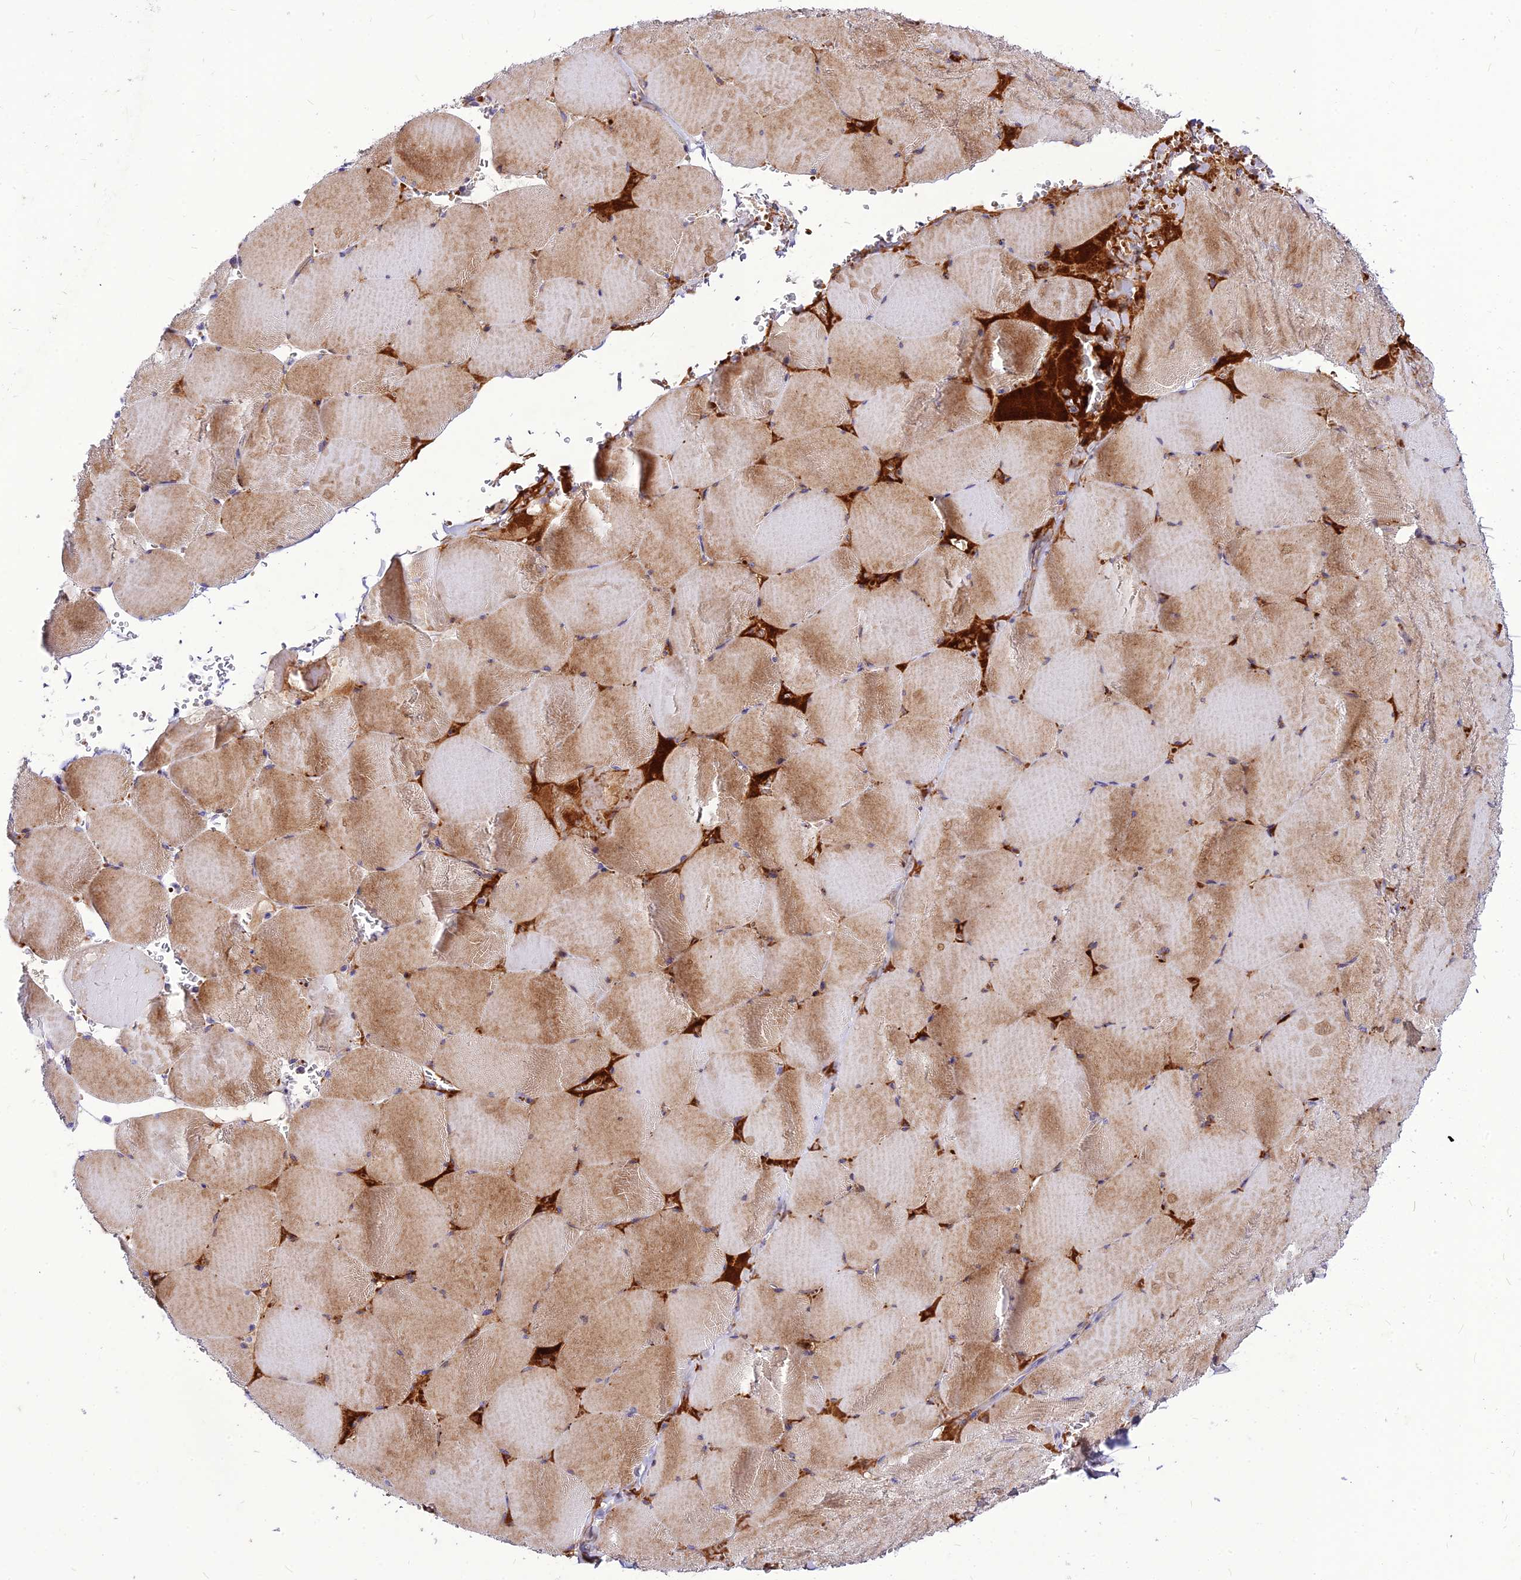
{"staining": {"intensity": "moderate", "quantity": "25%-75%", "location": "cytoplasmic/membranous"}, "tissue": "skeletal muscle", "cell_type": "Myocytes", "image_type": "normal", "snomed": [{"axis": "morphology", "description": "Normal tissue, NOS"}, {"axis": "topography", "description": "Skeletal muscle"}, {"axis": "topography", "description": "Head-Neck"}], "caption": "IHC (DAB (3,3'-diaminobenzidine)) staining of unremarkable skeletal muscle displays moderate cytoplasmic/membranous protein positivity in about 25%-75% of myocytes. The staining was performed using DAB to visualize the protein expression in brown, while the nuclei were stained in blue with hematoxylin (Magnification: 20x).", "gene": "RIMOC1", "patient": {"sex": "male", "age": 66}}